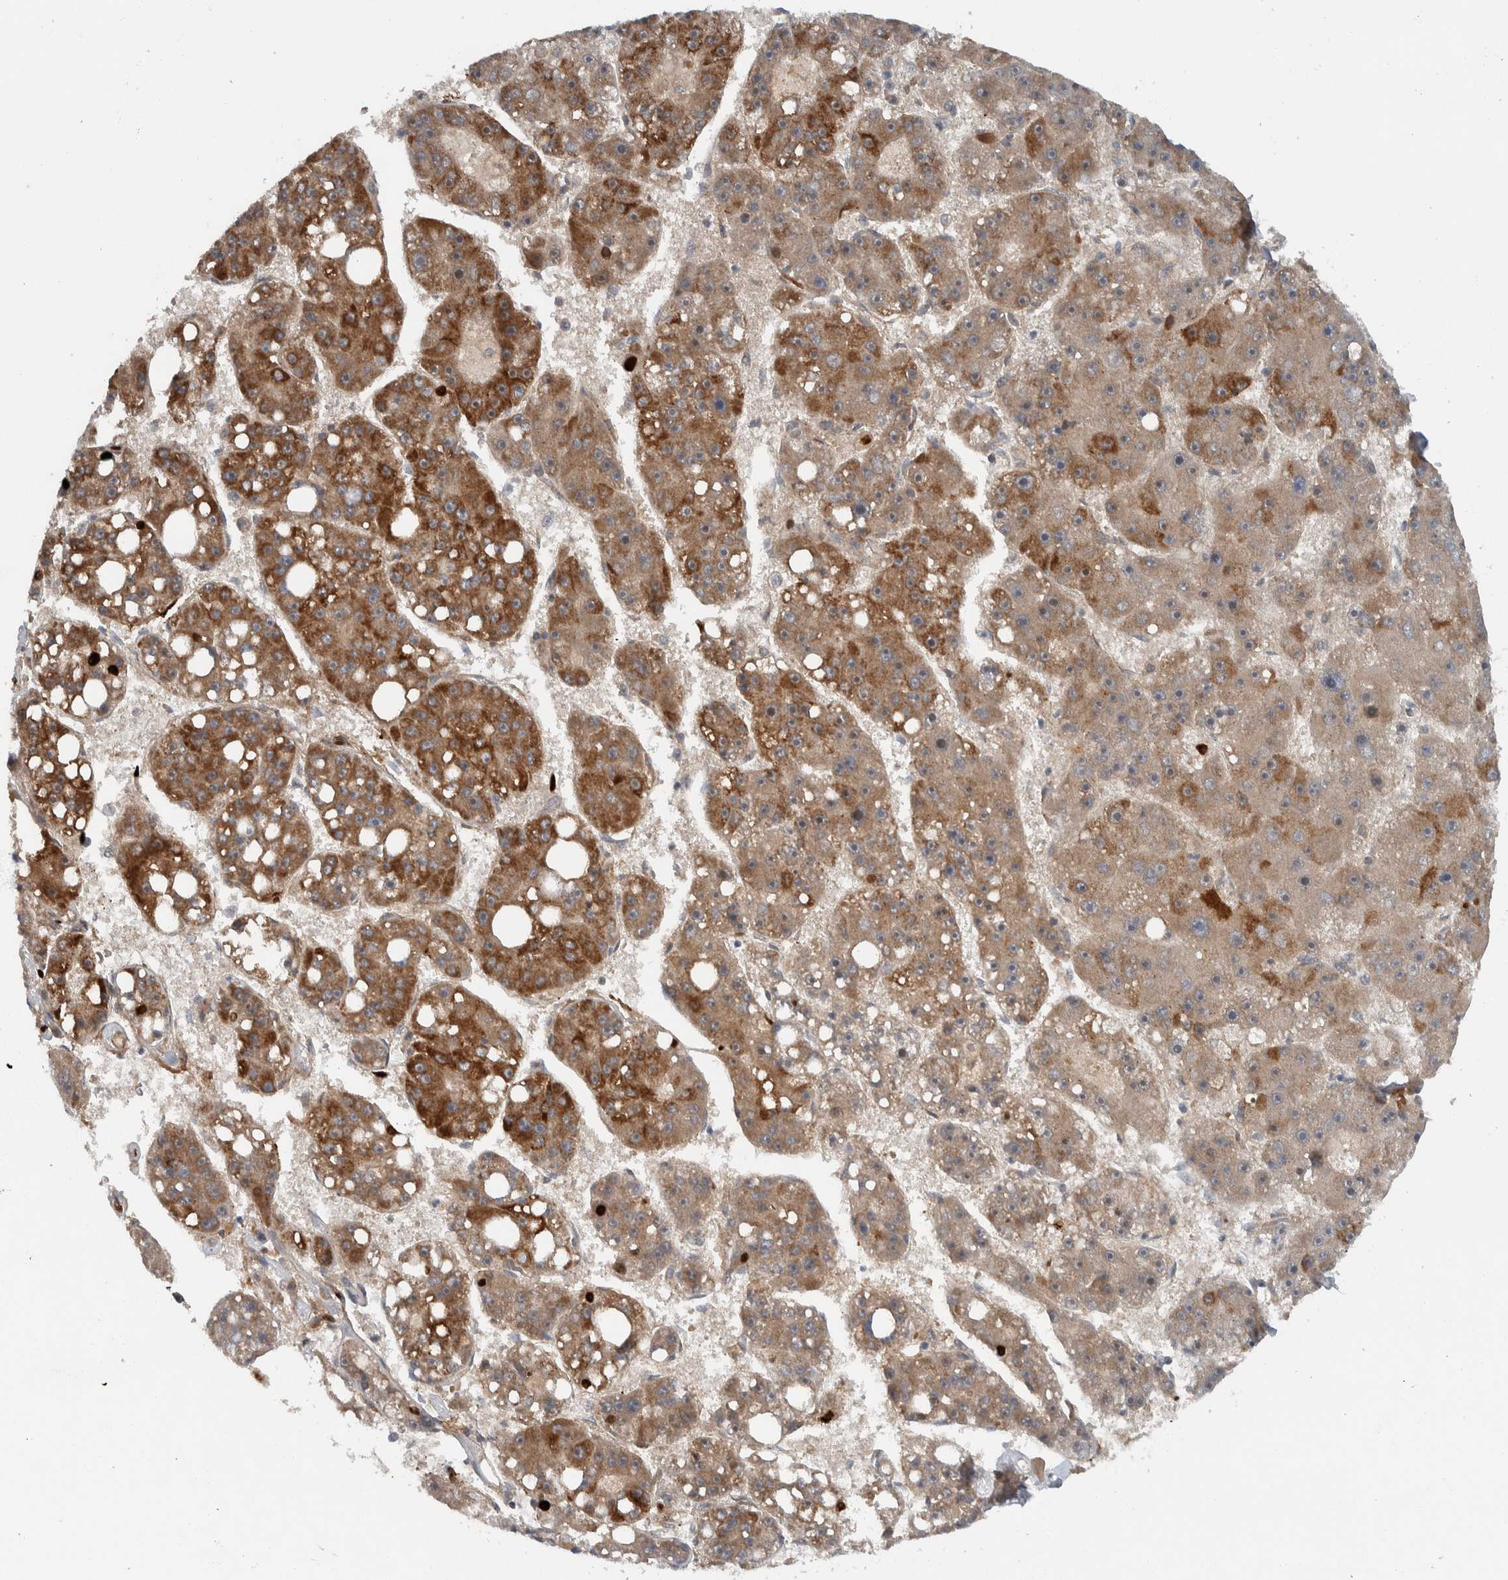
{"staining": {"intensity": "moderate", "quantity": ">75%", "location": "cytoplasmic/membranous"}, "tissue": "liver cancer", "cell_type": "Tumor cells", "image_type": "cancer", "snomed": [{"axis": "morphology", "description": "Carcinoma, Hepatocellular, NOS"}, {"axis": "topography", "description": "Liver"}], "caption": "Protein expression by IHC demonstrates moderate cytoplasmic/membranous staining in about >75% of tumor cells in liver hepatocellular carcinoma.", "gene": "LBHD1", "patient": {"sex": "female", "age": 61}}